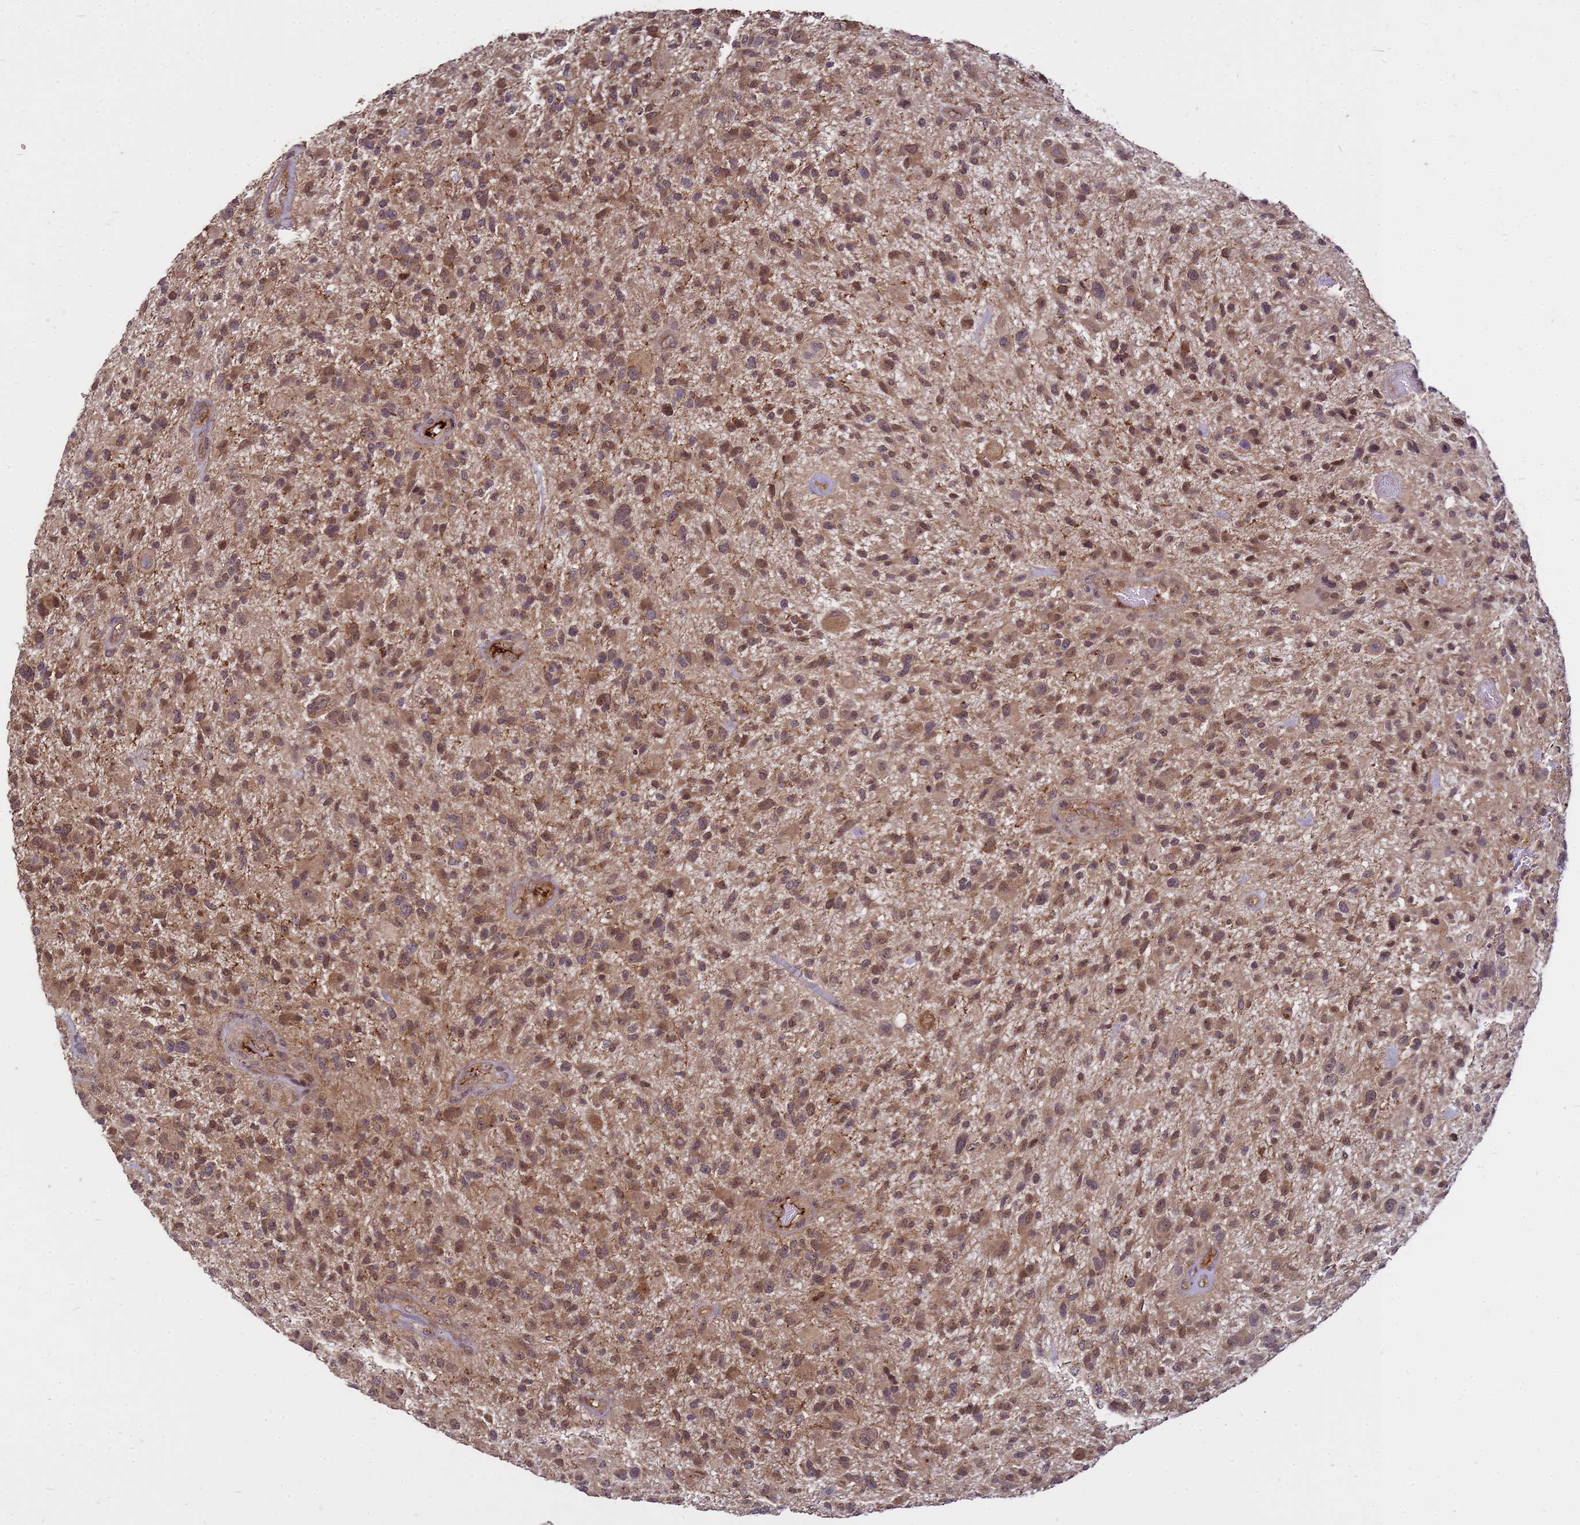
{"staining": {"intensity": "moderate", "quantity": ">75%", "location": "cytoplasmic/membranous,nuclear"}, "tissue": "glioma", "cell_type": "Tumor cells", "image_type": "cancer", "snomed": [{"axis": "morphology", "description": "Glioma, malignant, High grade"}, {"axis": "topography", "description": "Brain"}], "caption": "Brown immunohistochemical staining in malignant high-grade glioma displays moderate cytoplasmic/membranous and nuclear staining in about >75% of tumor cells. The protein of interest is stained brown, and the nuclei are stained in blue (DAB (3,3'-diaminobenzidine) IHC with brightfield microscopy, high magnification).", "gene": "CRBN", "patient": {"sex": "male", "age": 47}}